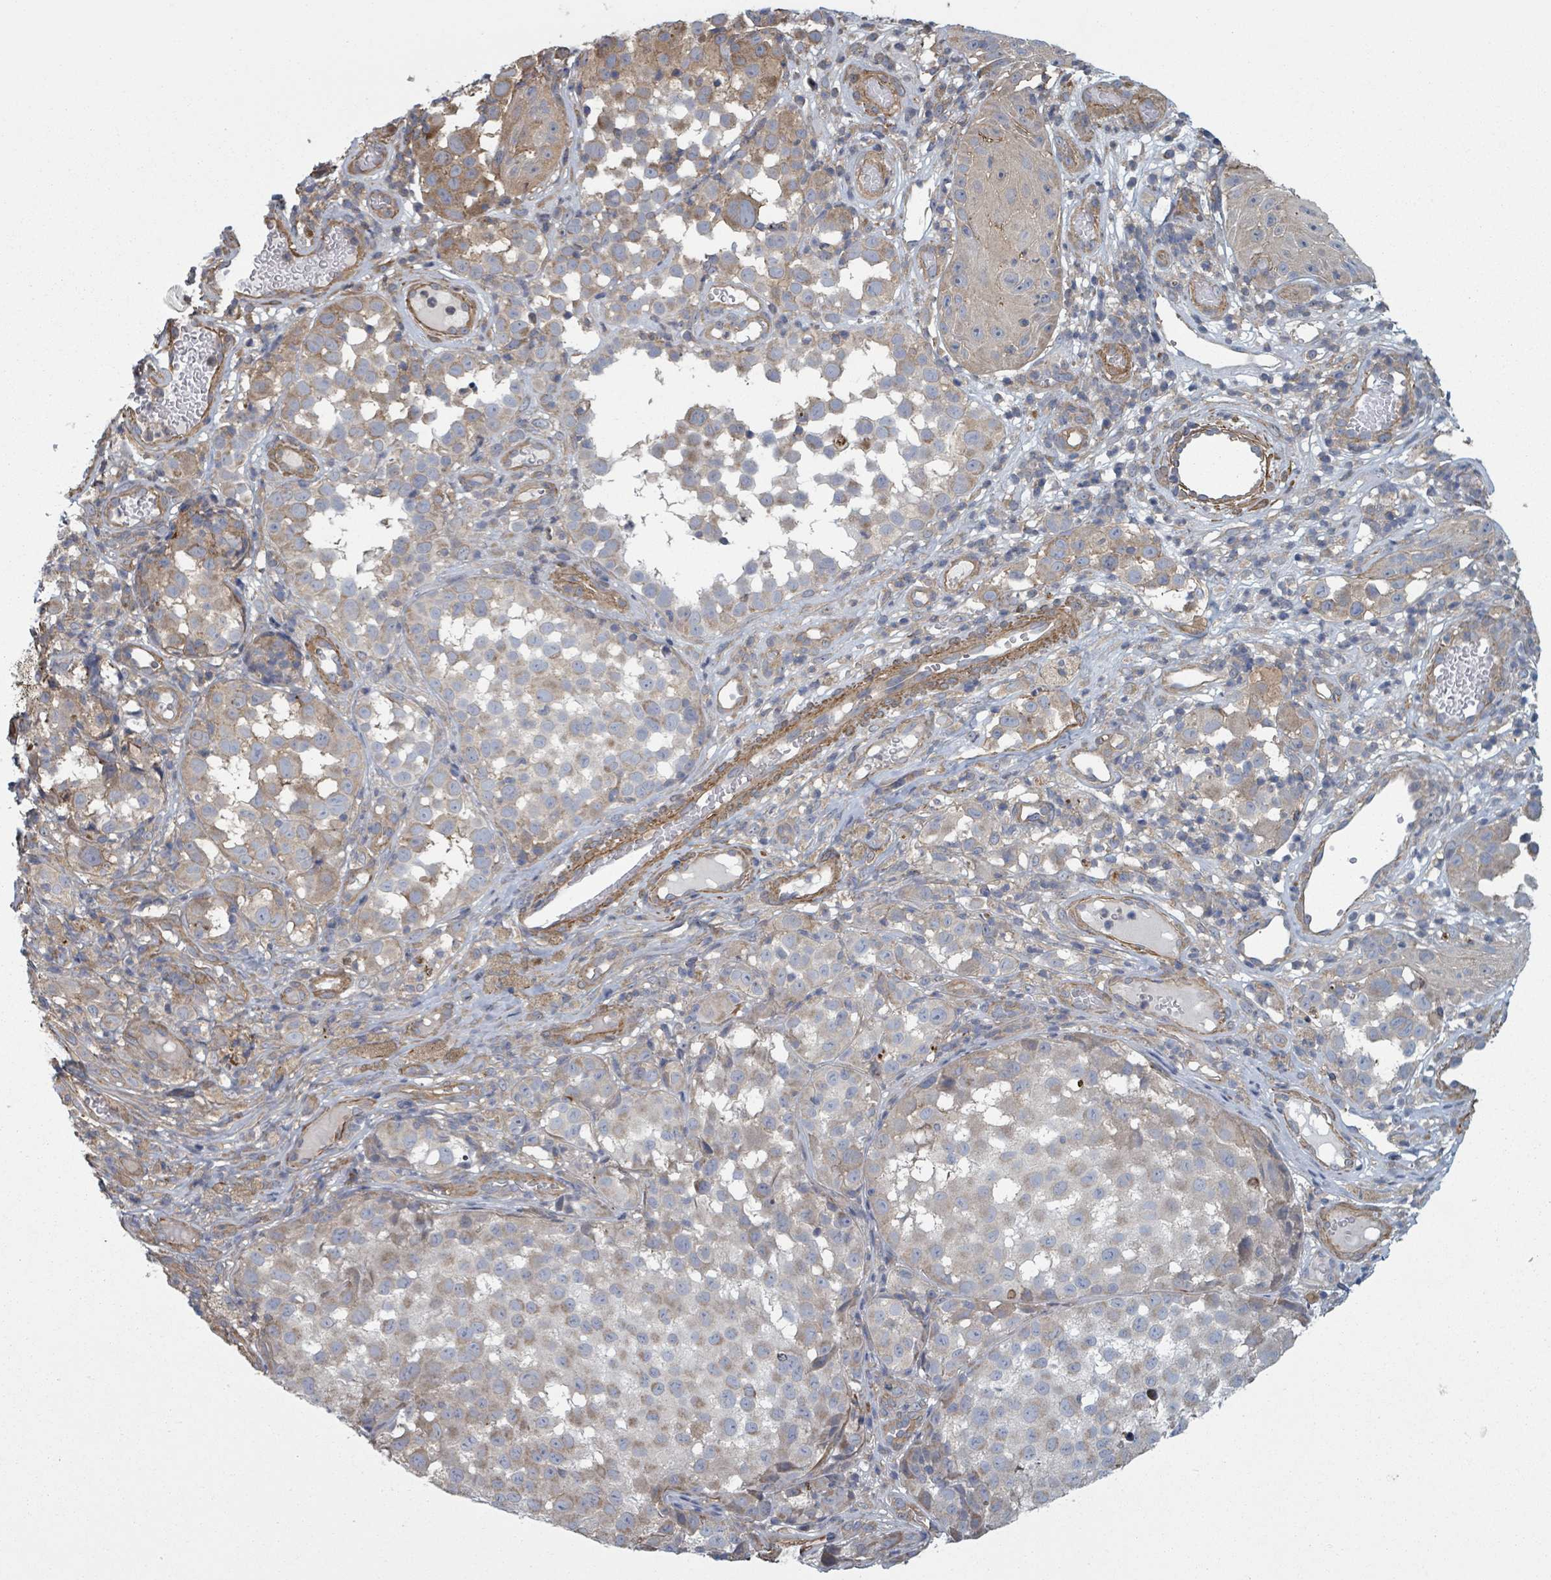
{"staining": {"intensity": "weak", "quantity": "25%-75%", "location": "cytoplasmic/membranous"}, "tissue": "melanoma", "cell_type": "Tumor cells", "image_type": "cancer", "snomed": [{"axis": "morphology", "description": "Malignant melanoma, NOS"}, {"axis": "topography", "description": "Skin"}], "caption": "High-power microscopy captured an immunohistochemistry image of melanoma, revealing weak cytoplasmic/membranous staining in approximately 25%-75% of tumor cells.", "gene": "ADCK1", "patient": {"sex": "male", "age": 64}}